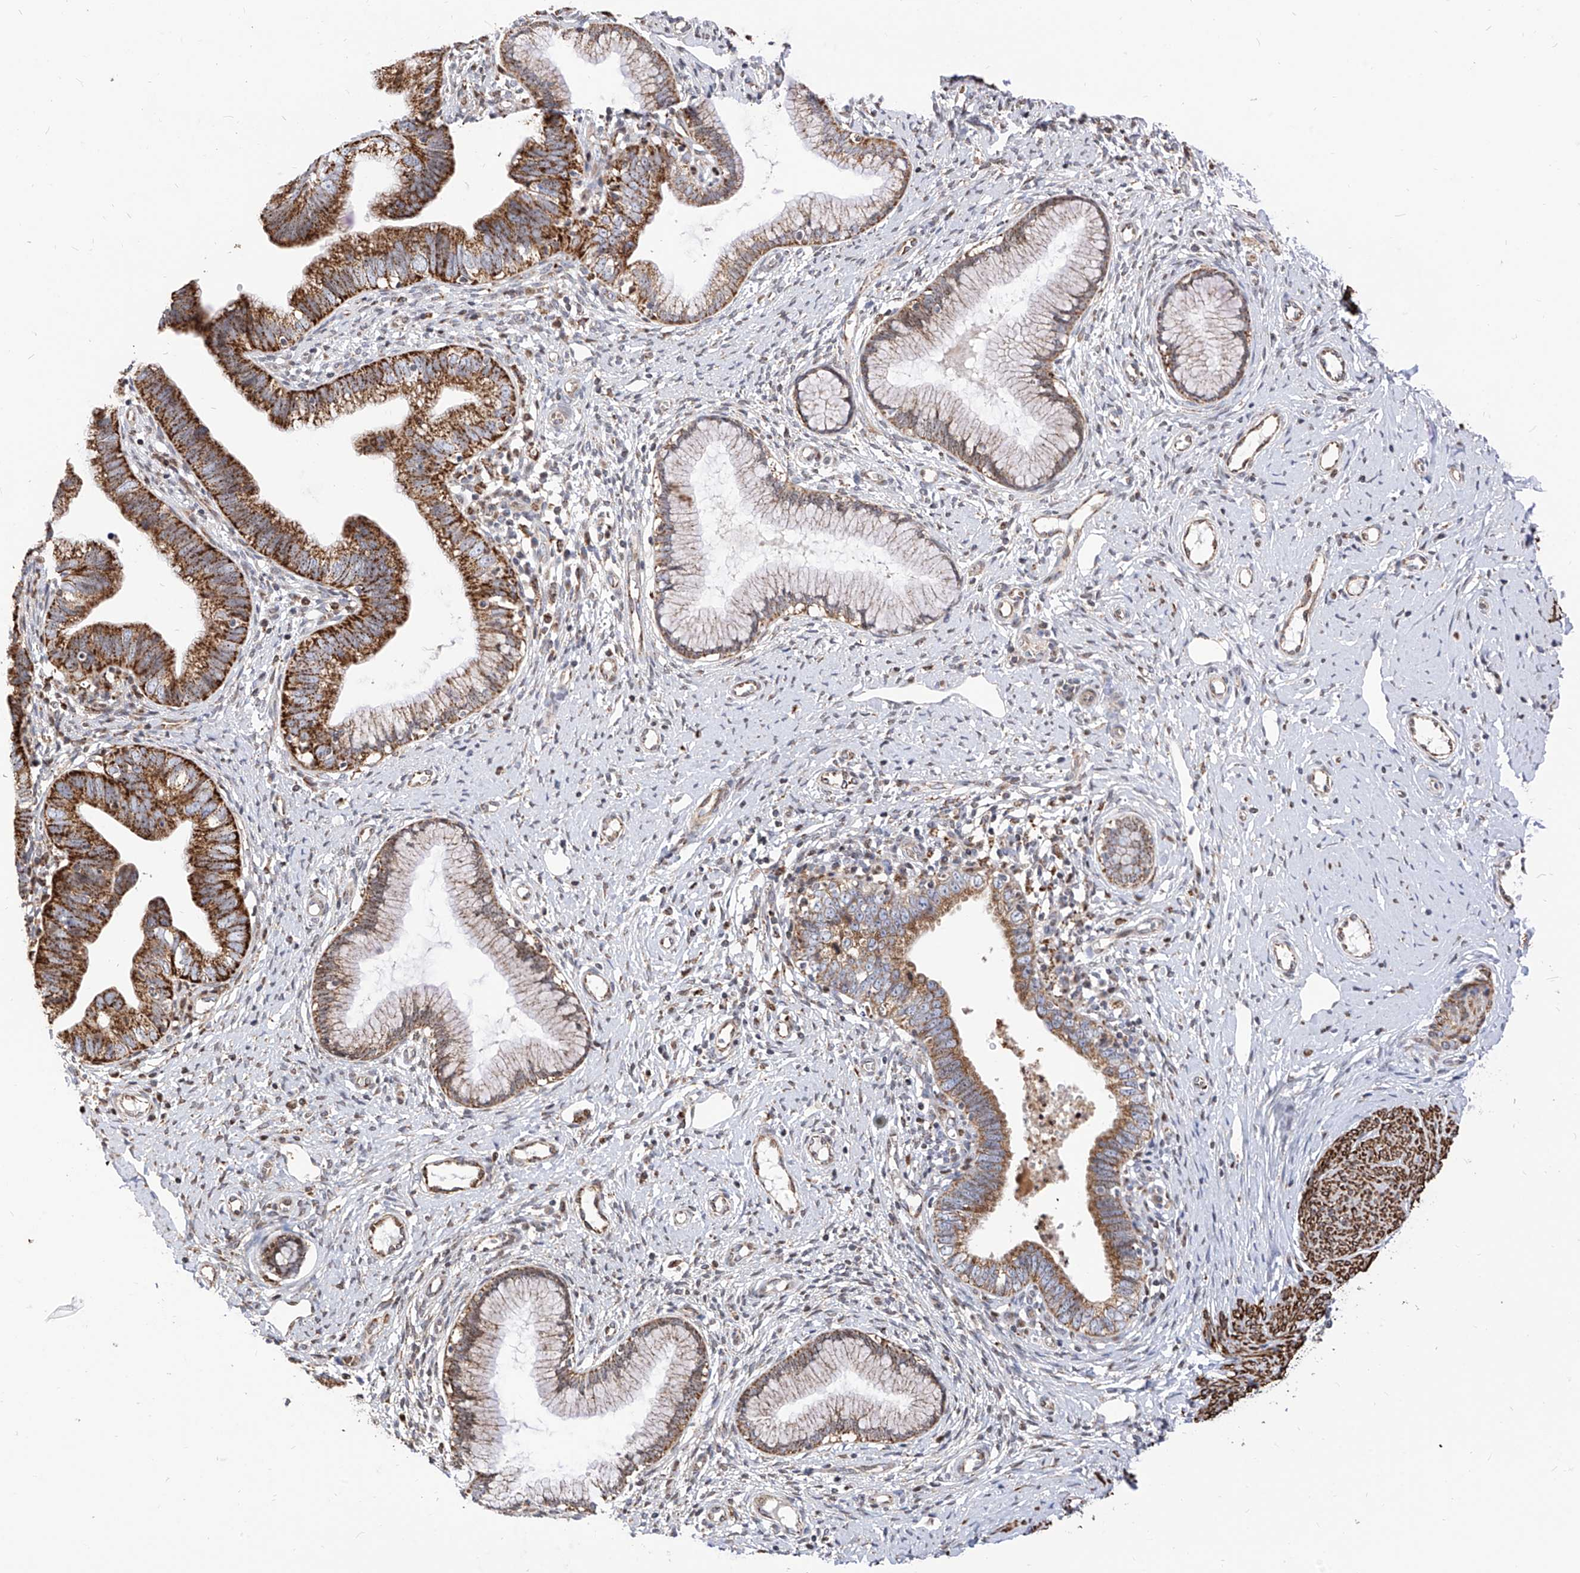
{"staining": {"intensity": "strong", "quantity": ">75%", "location": "cytoplasmic/membranous"}, "tissue": "cervical cancer", "cell_type": "Tumor cells", "image_type": "cancer", "snomed": [{"axis": "morphology", "description": "Adenocarcinoma, NOS"}, {"axis": "topography", "description": "Cervix"}], "caption": "Immunohistochemistry (IHC) image of neoplastic tissue: adenocarcinoma (cervical) stained using immunohistochemistry (IHC) shows high levels of strong protein expression localized specifically in the cytoplasmic/membranous of tumor cells, appearing as a cytoplasmic/membranous brown color.", "gene": "TTLL8", "patient": {"sex": "female", "age": 36}}